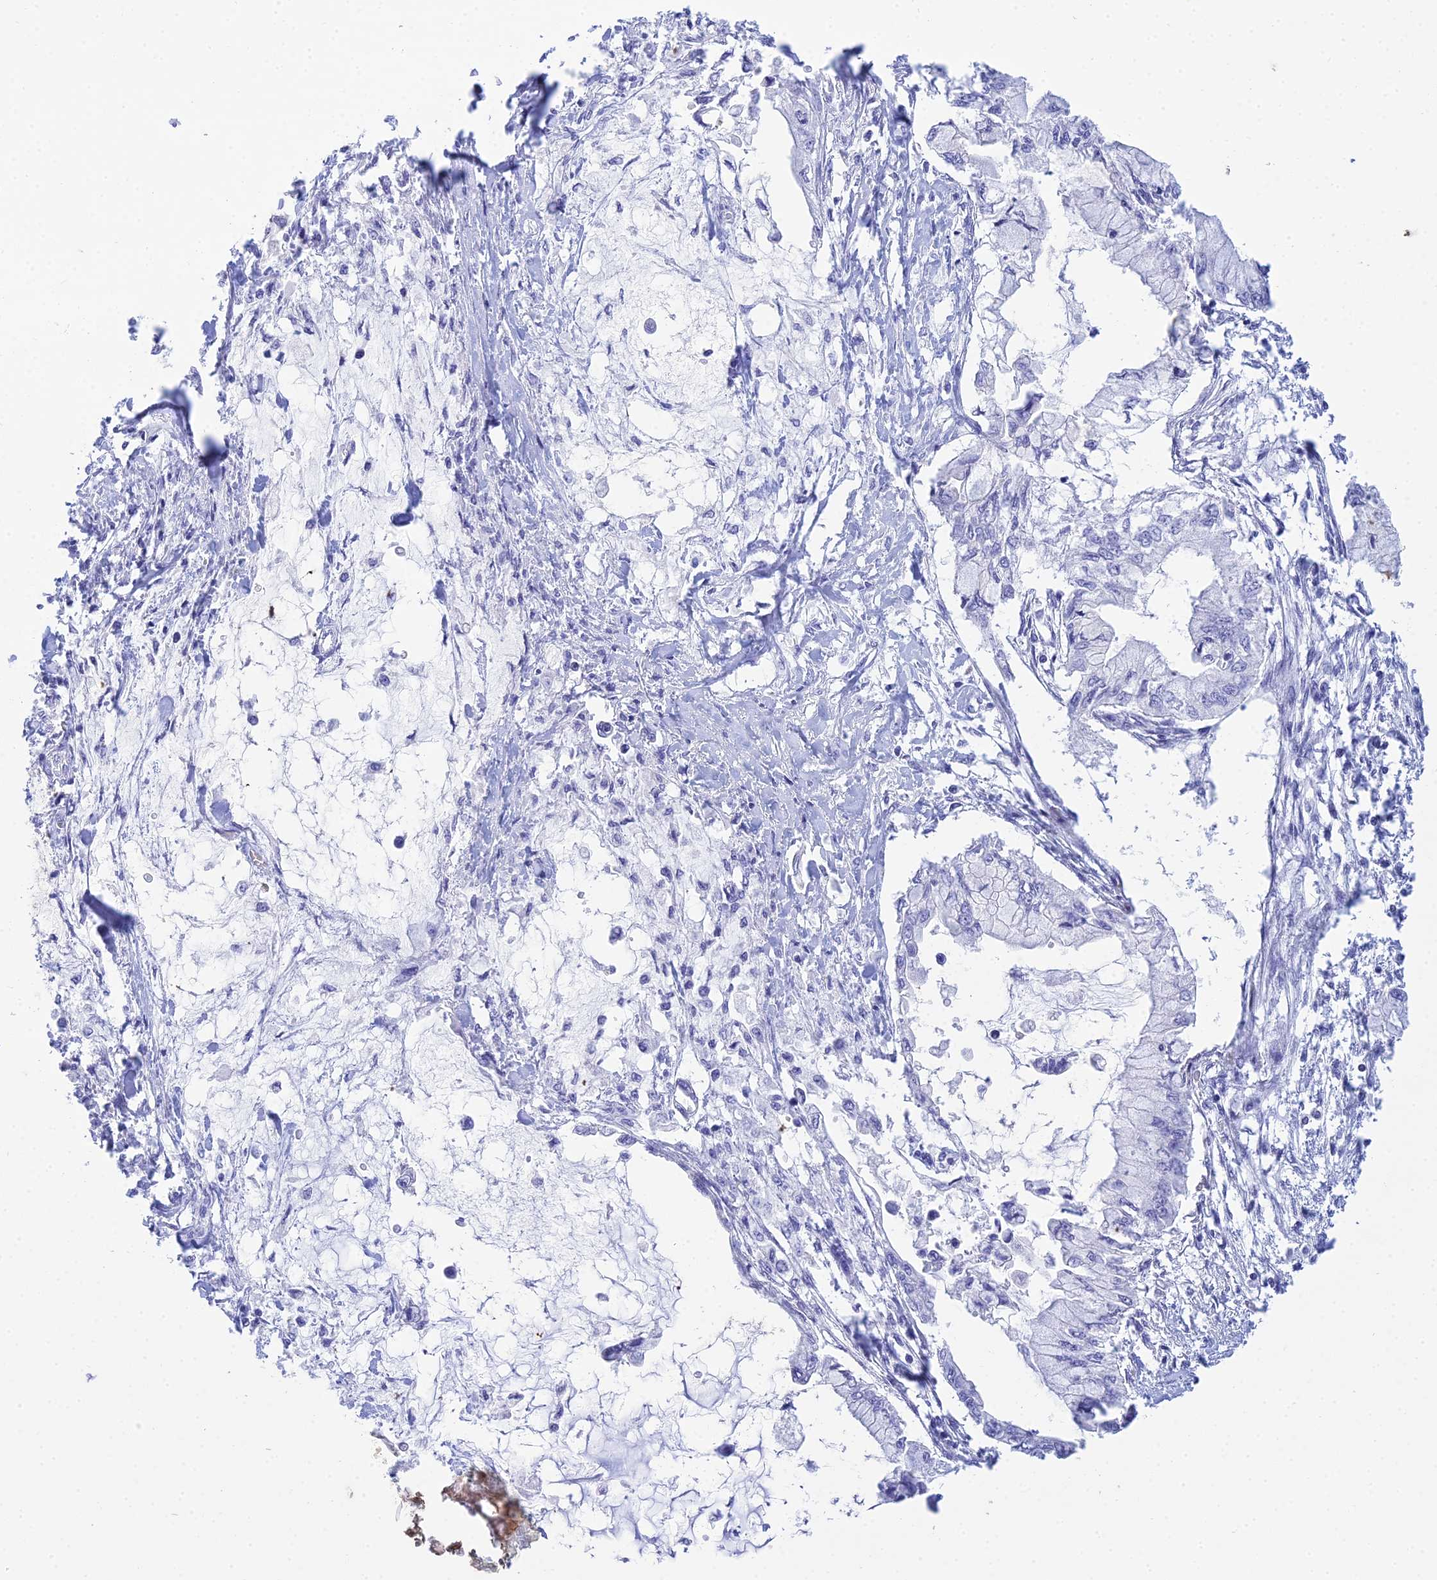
{"staining": {"intensity": "negative", "quantity": "none", "location": "none"}, "tissue": "pancreatic cancer", "cell_type": "Tumor cells", "image_type": "cancer", "snomed": [{"axis": "morphology", "description": "Adenocarcinoma, NOS"}, {"axis": "topography", "description": "Pancreas"}], "caption": "Tumor cells show no significant protein positivity in adenocarcinoma (pancreatic). (DAB IHC with hematoxylin counter stain).", "gene": "PATE4", "patient": {"sex": "male", "age": 48}}